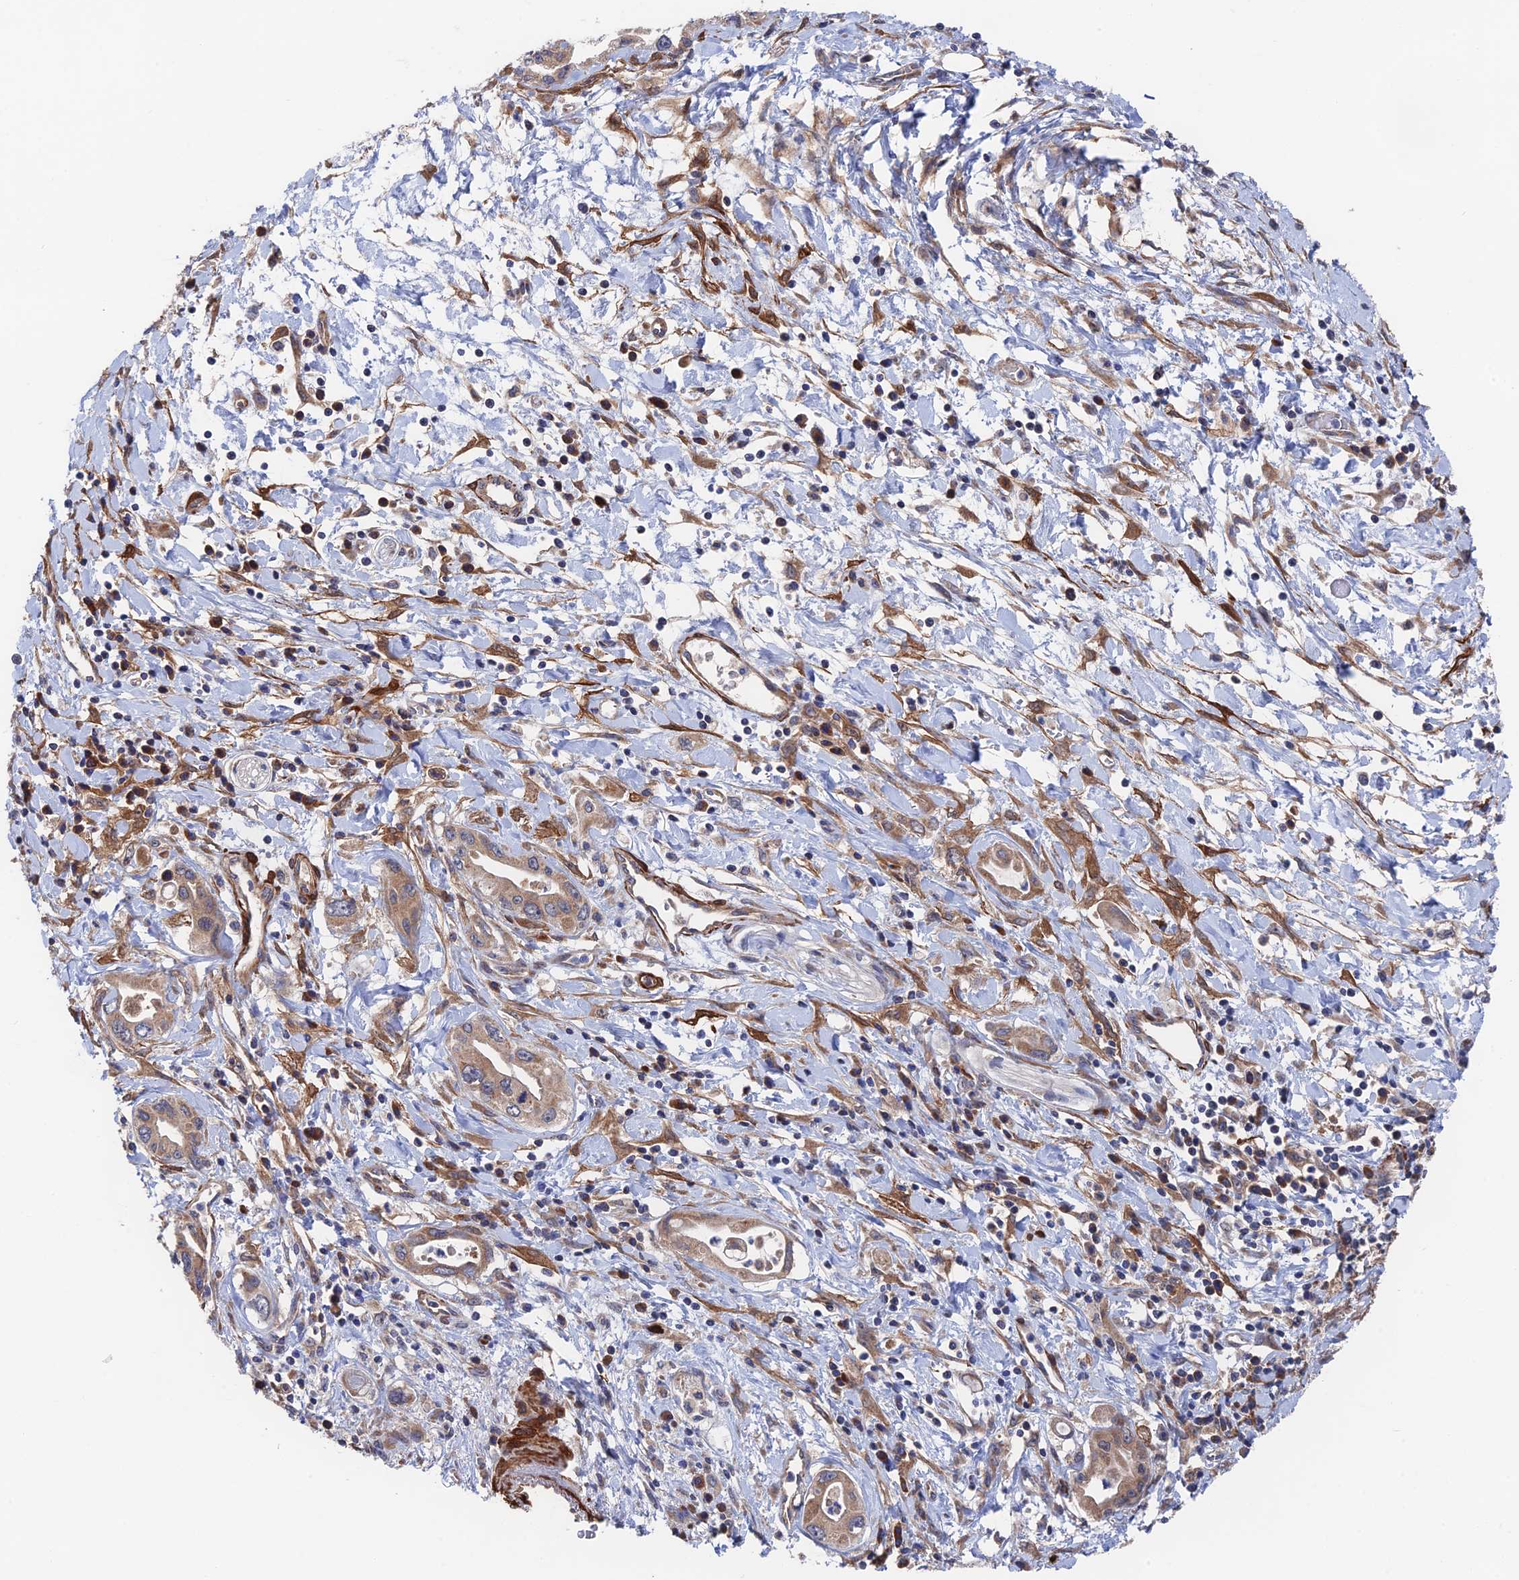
{"staining": {"intensity": "moderate", "quantity": ">75%", "location": "cytoplasmic/membranous"}, "tissue": "pancreatic cancer", "cell_type": "Tumor cells", "image_type": "cancer", "snomed": [{"axis": "morphology", "description": "Adenocarcinoma, NOS"}, {"axis": "topography", "description": "Pancreas"}], "caption": "Pancreatic adenocarcinoma stained for a protein shows moderate cytoplasmic/membranous positivity in tumor cells.", "gene": "ZNF320", "patient": {"sex": "female", "age": 77}}